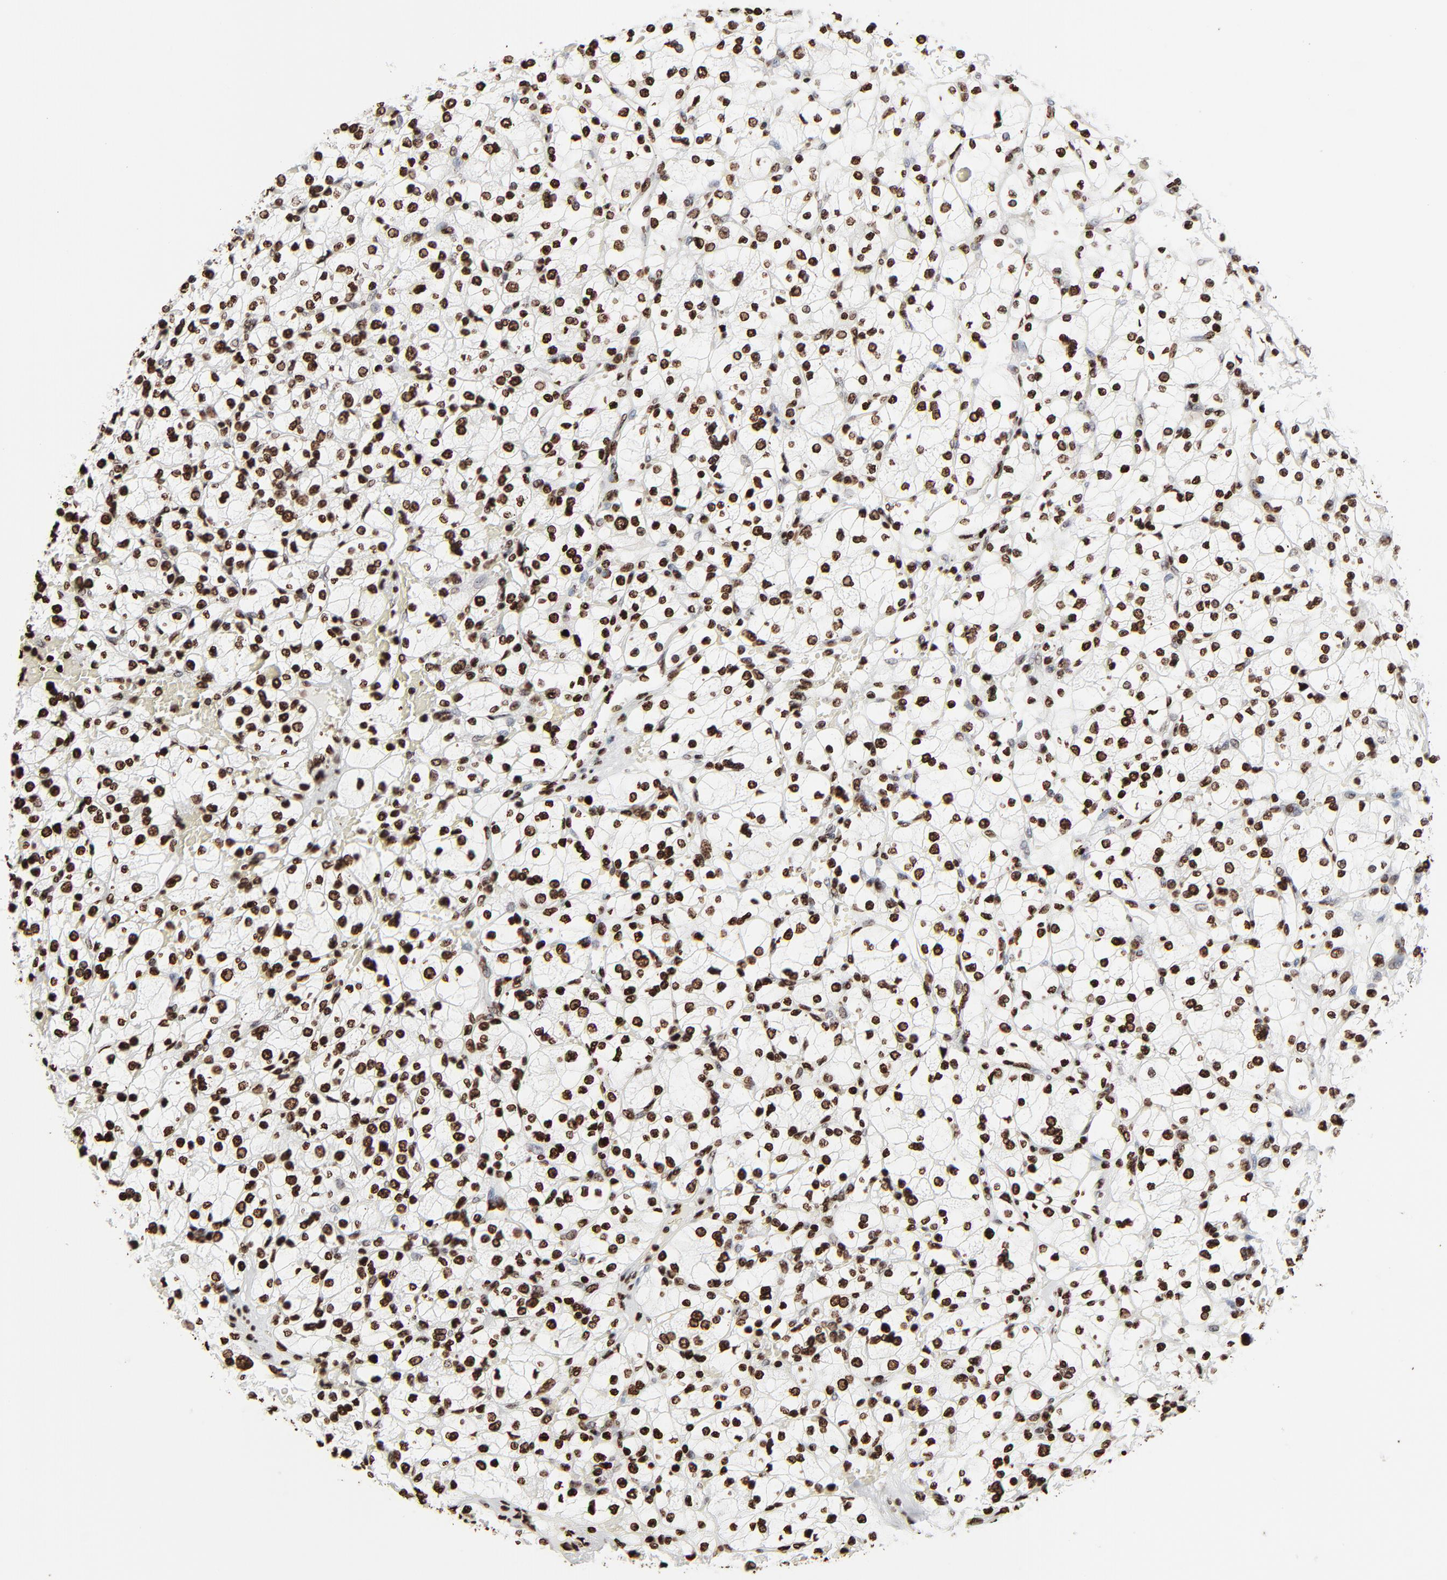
{"staining": {"intensity": "strong", "quantity": ">75%", "location": "nuclear"}, "tissue": "renal cancer", "cell_type": "Tumor cells", "image_type": "cancer", "snomed": [{"axis": "morphology", "description": "Adenocarcinoma, NOS"}, {"axis": "topography", "description": "Kidney"}], "caption": "Human renal cancer stained for a protein (brown) demonstrates strong nuclear positive positivity in about >75% of tumor cells.", "gene": "H3-4", "patient": {"sex": "female", "age": 83}}